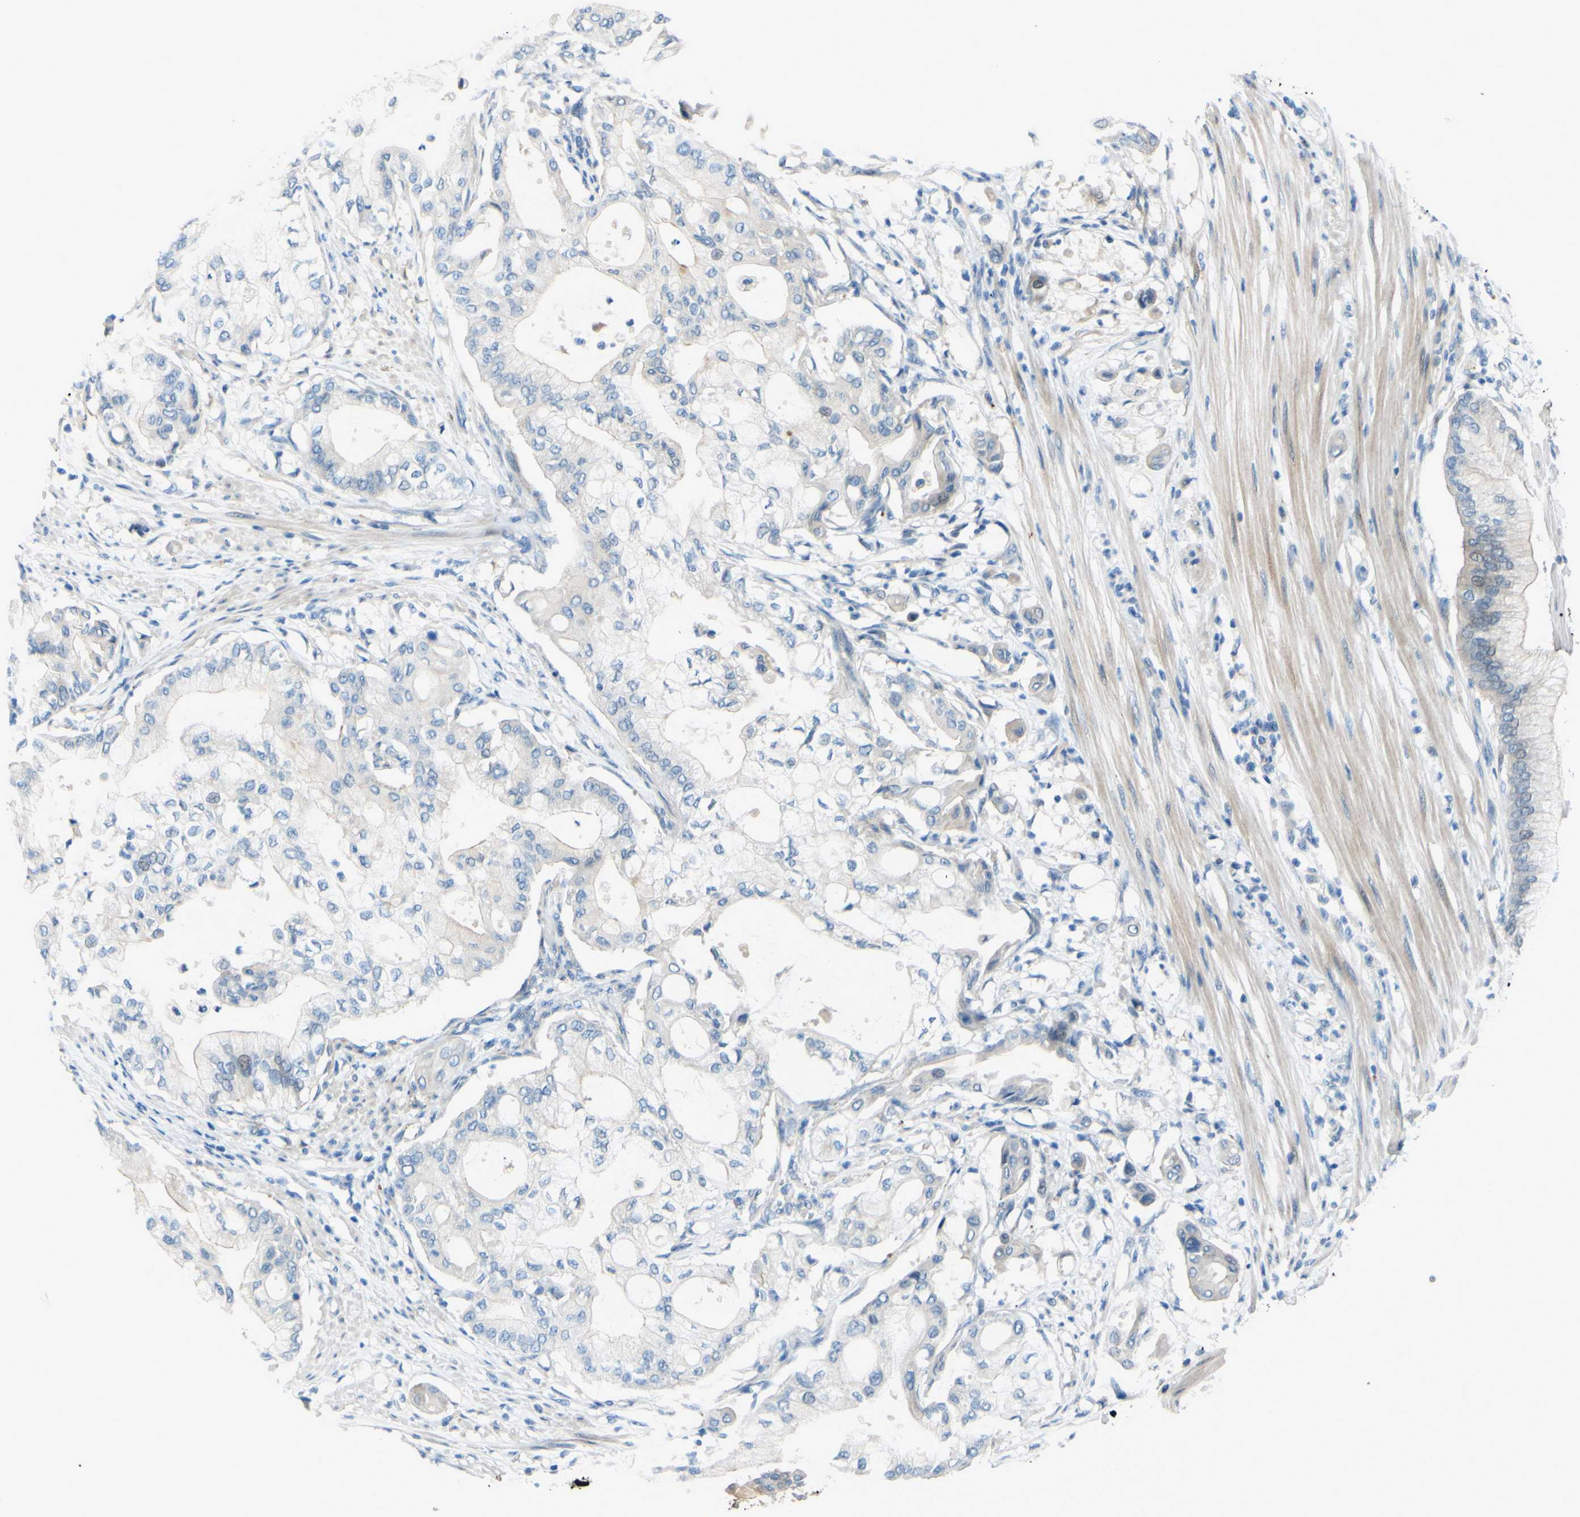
{"staining": {"intensity": "negative", "quantity": "none", "location": "none"}, "tissue": "pancreatic cancer", "cell_type": "Tumor cells", "image_type": "cancer", "snomed": [{"axis": "morphology", "description": "Adenocarcinoma, NOS"}, {"axis": "morphology", "description": "Adenocarcinoma, metastatic, NOS"}, {"axis": "topography", "description": "Lymph node"}, {"axis": "topography", "description": "Pancreas"}, {"axis": "topography", "description": "Duodenum"}], "caption": "Pancreatic cancer was stained to show a protein in brown. There is no significant expression in tumor cells.", "gene": "ARHGAP1", "patient": {"sex": "female", "age": 64}}